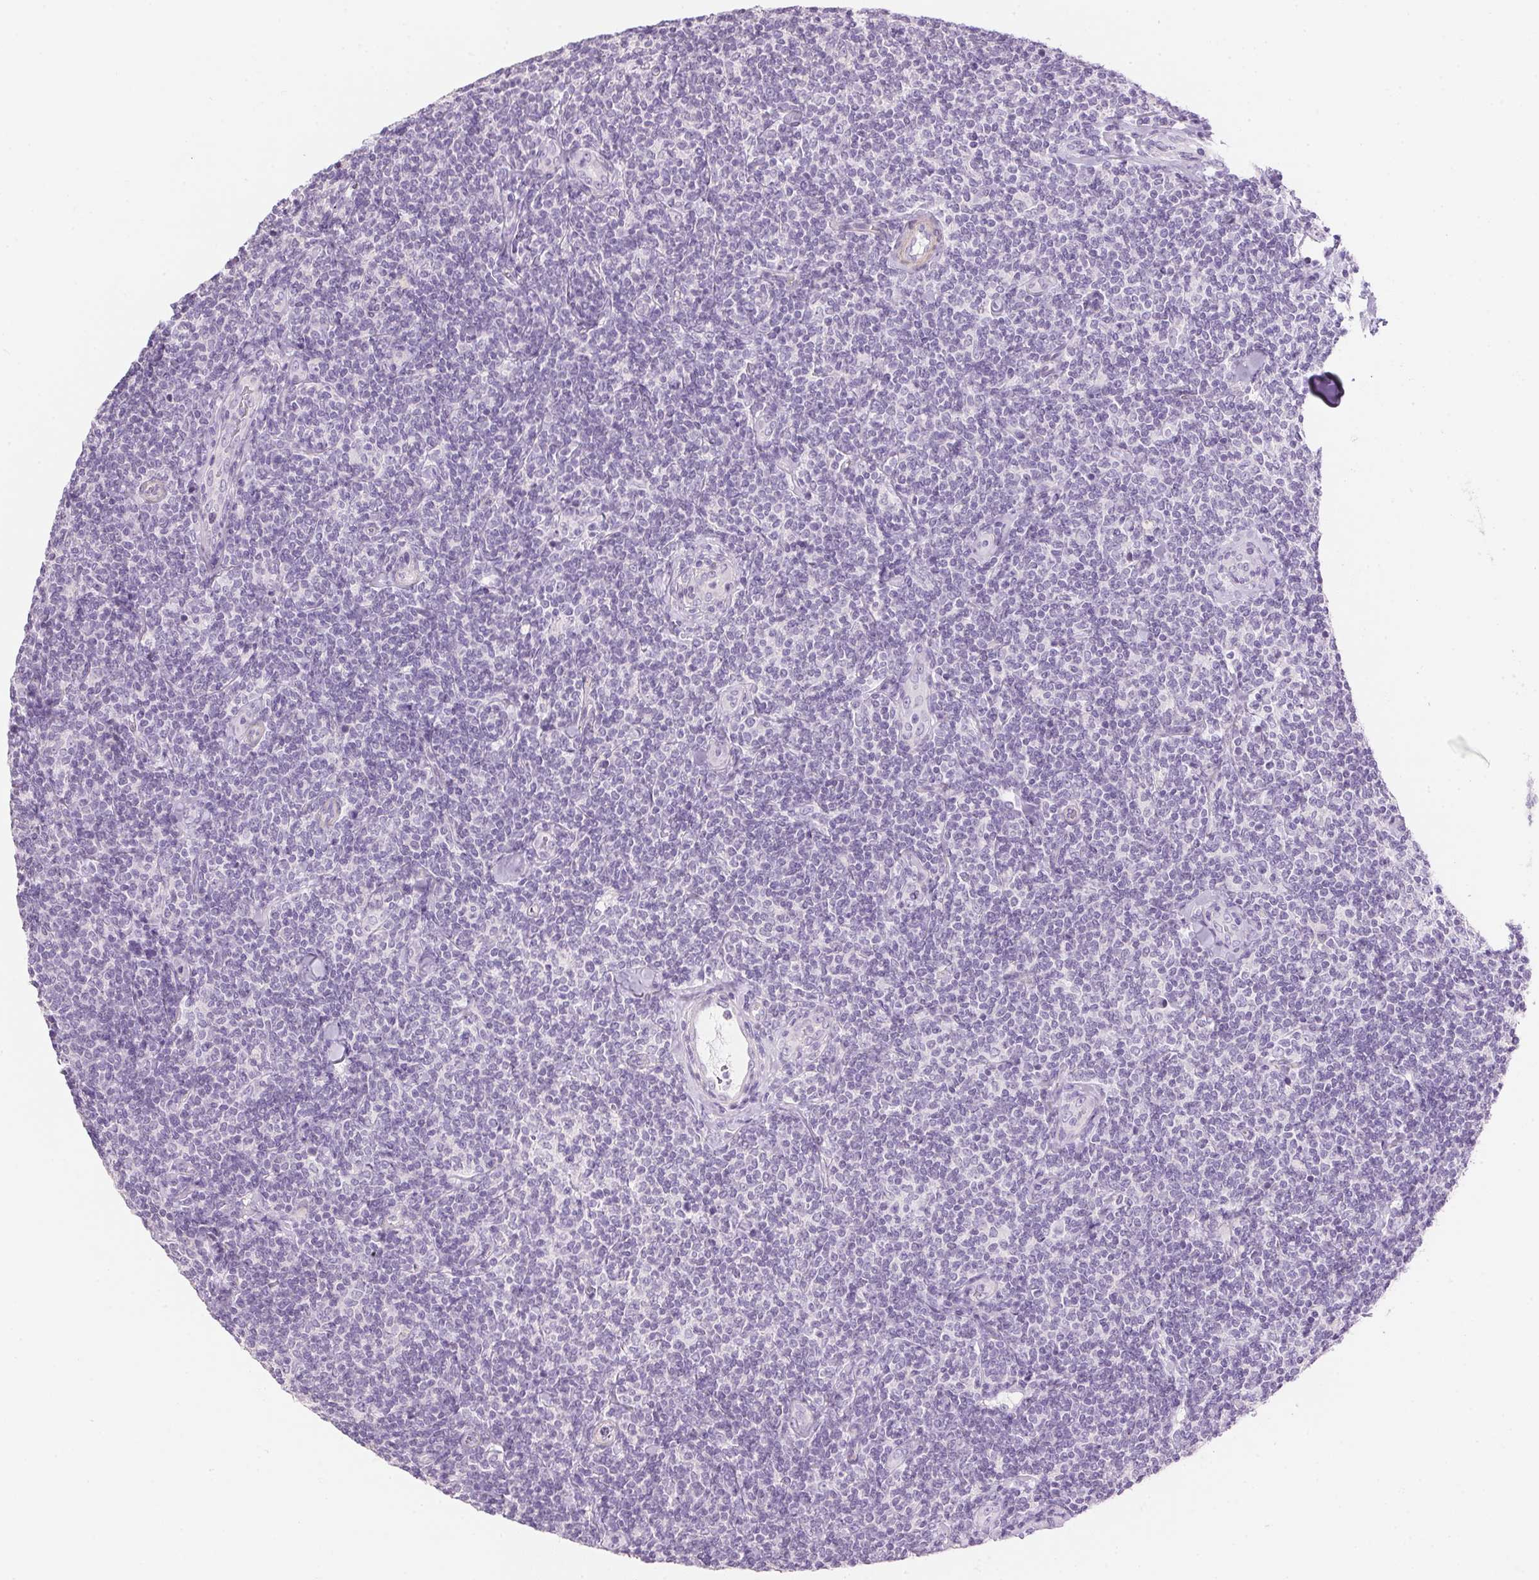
{"staining": {"intensity": "negative", "quantity": "none", "location": "none"}, "tissue": "lymphoma", "cell_type": "Tumor cells", "image_type": "cancer", "snomed": [{"axis": "morphology", "description": "Malignant lymphoma, non-Hodgkin's type, Low grade"}, {"axis": "topography", "description": "Lymph node"}], "caption": "This is an IHC photomicrograph of malignant lymphoma, non-Hodgkin's type (low-grade). There is no expression in tumor cells.", "gene": "KCNE2", "patient": {"sex": "female", "age": 56}}